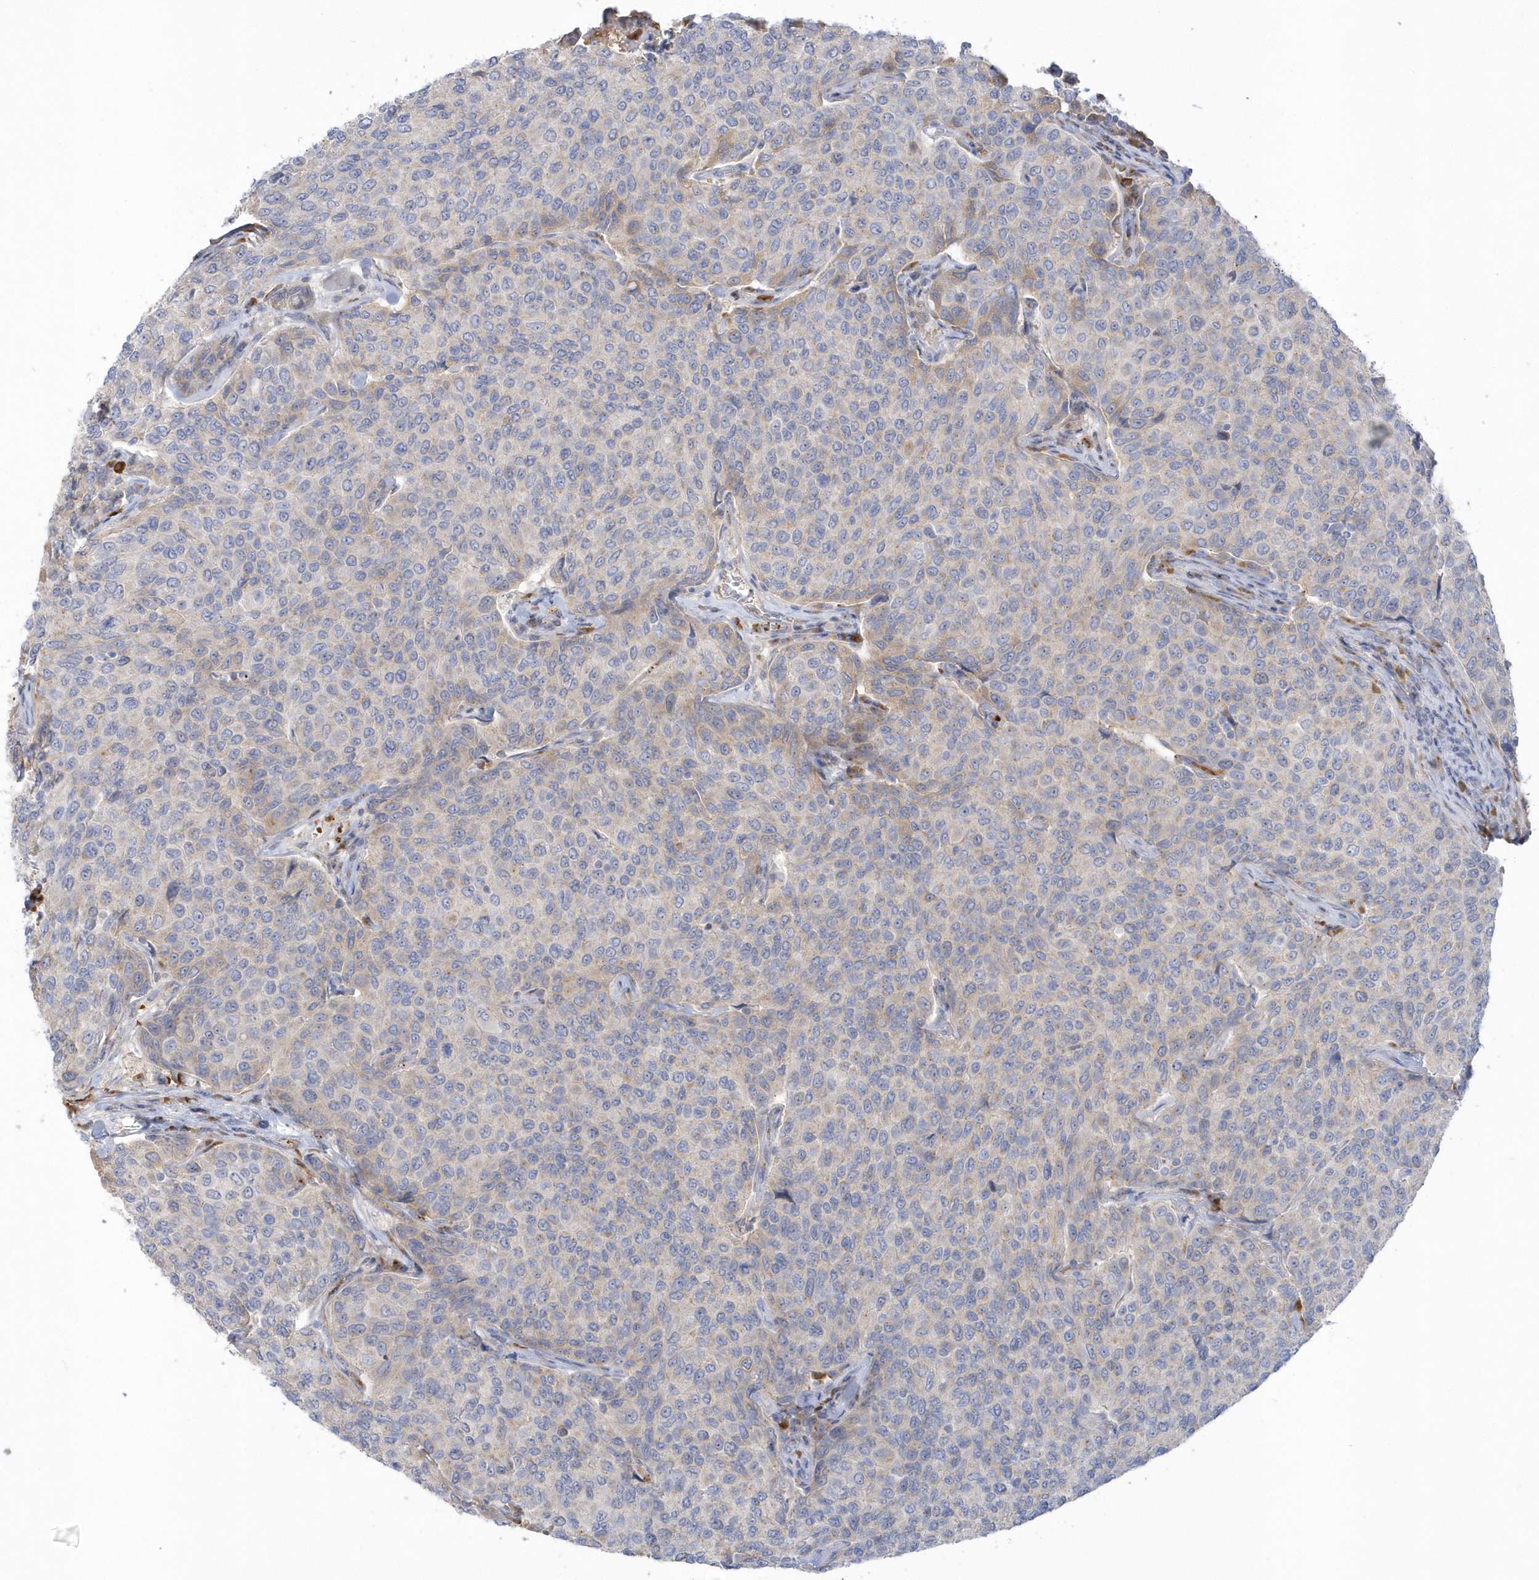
{"staining": {"intensity": "weak", "quantity": "<25%", "location": "cytoplasmic/membranous"}, "tissue": "breast cancer", "cell_type": "Tumor cells", "image_type": "cancer", "snomed": [{"axis": "morphology", "description": "Duct carcinoma"}, {"axis": "topography", "description": "Breast"}], "caption": "This is a image of immunohistochemistry (IHC) staining of infiltrating ductal carcinoma (breast), which shows no staining in tumor cells.", "gene": "SEMA3D", "patient": {"sex": "female", "age": 55}}